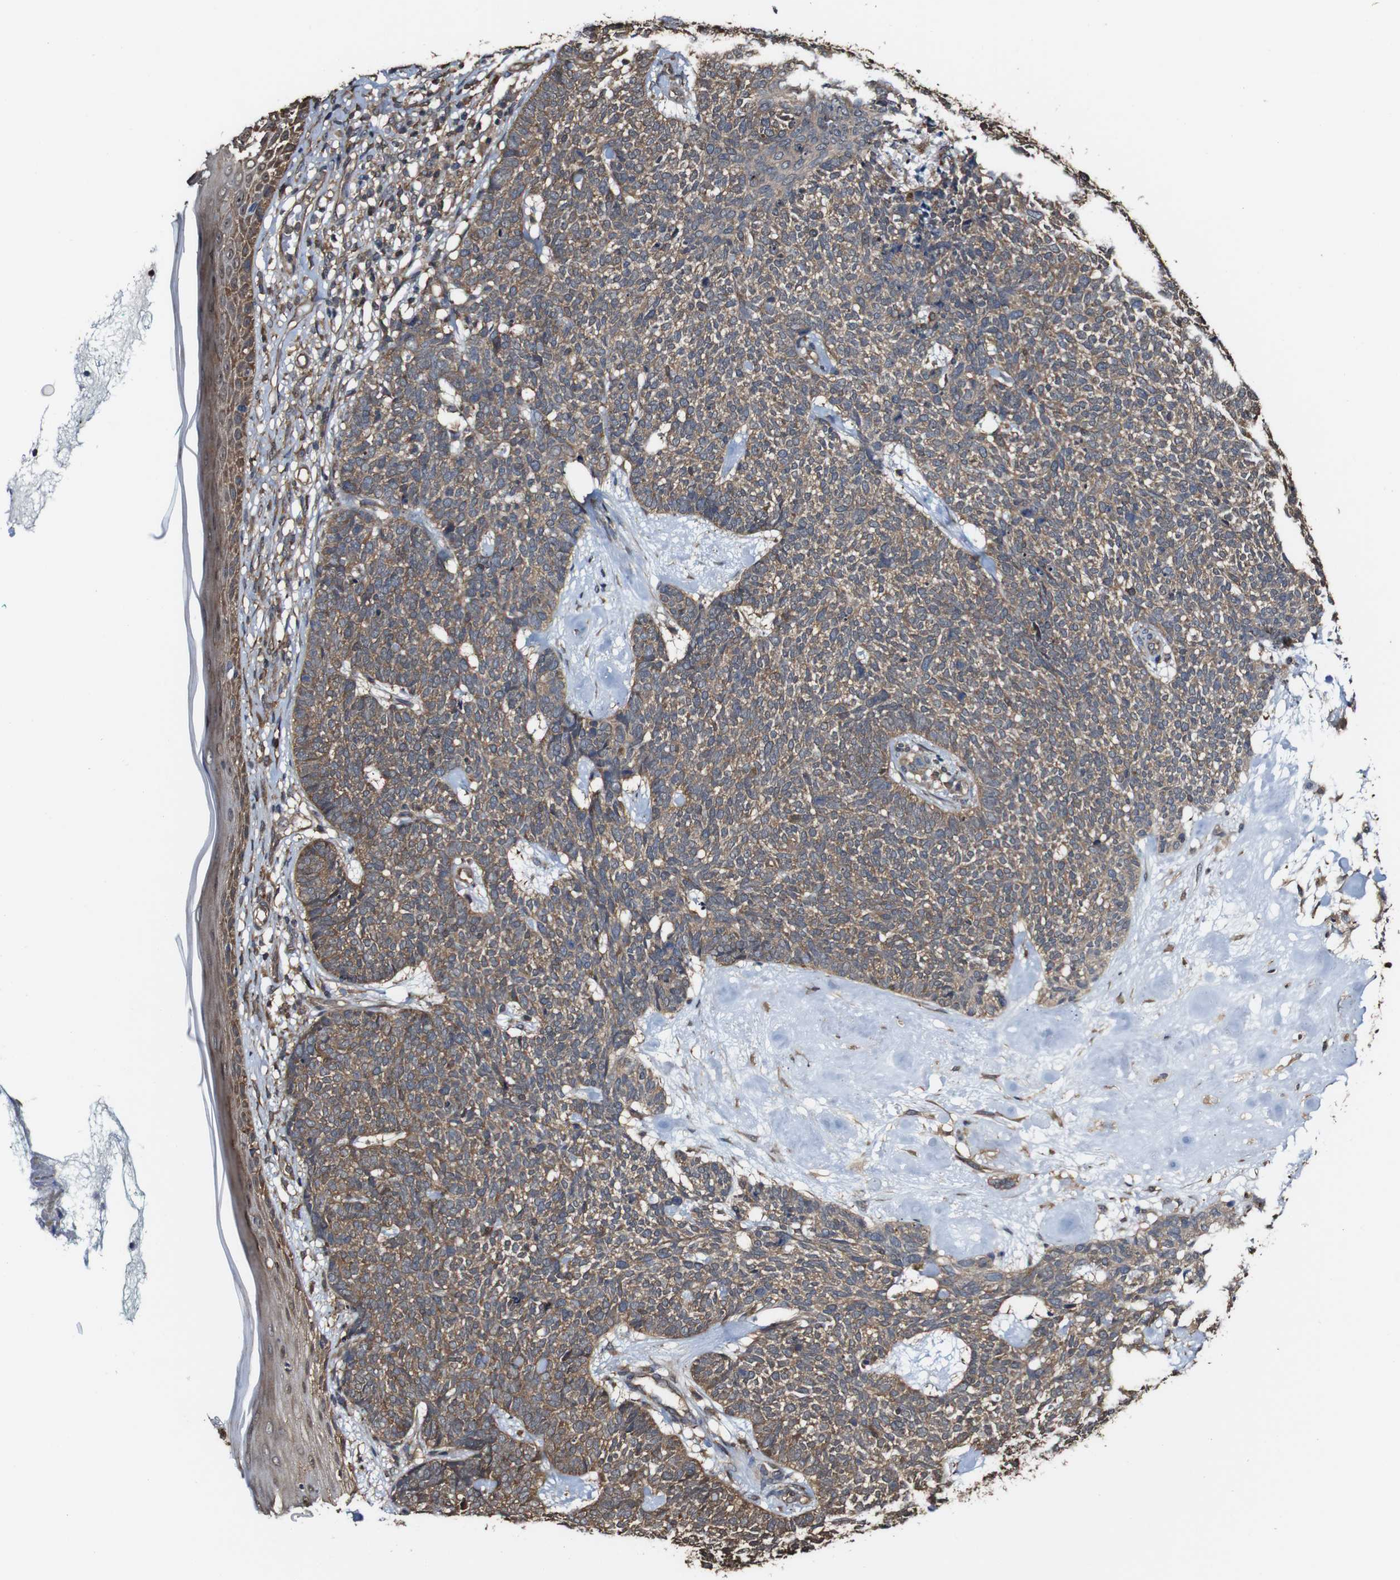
{"staining": {"intensity": "moderate", "quantity": ">75%", "location": "cytoplasmic/membranous"}, "tissue": "skin cancer", "cell_type": "Tumor cells", "image_type": "cancer", "snomed": [{"axis": "morphology", "description": "Basal cell carcinoma"}, {"axis": "topography", "description": "Skin"}], "caption": "Skin basal cell carcinoma tissue shows moderate cytoplasmic/membranous expression in approximately >75% of tumor cells, visualized by immunohistochemistry.", "gene": "PTPRR", "patient": {"sex": "female", "age": 84}}